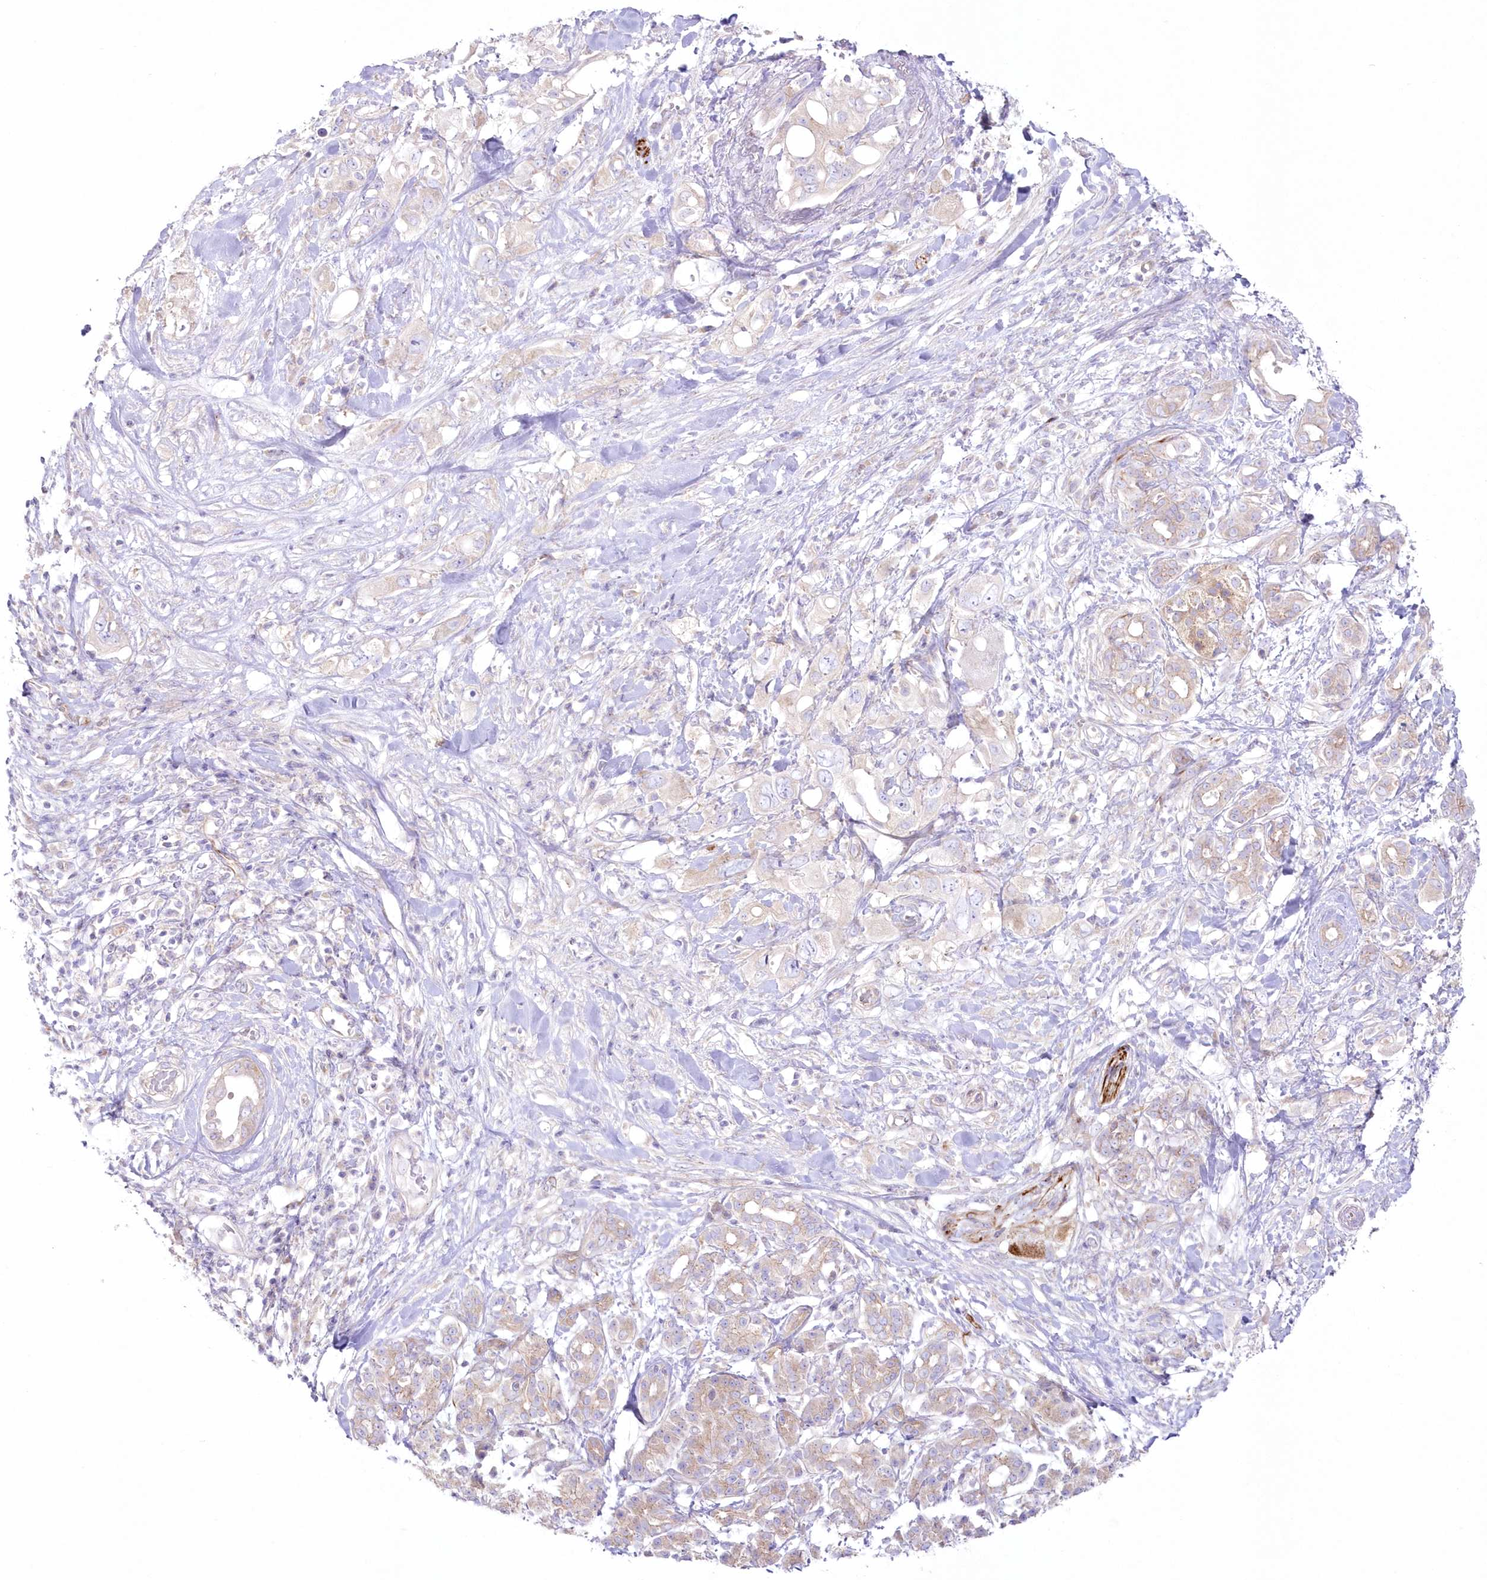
{"staining": {"intensity": "weak", "quantity": "<25%", "location": "cytoplasmic/membranous"}, "tissue": "pancreatic cancer", "cell_type": "Tumor cells", "image_type": "cancer", "snomed": [{"axis": "morphology", "description": "Adenocarcinoma, NOS"}, {"axis": "topography", "description": "Pancreas"}], "caption": "The image exhibits no significant positivity in tumor cells of pancreatic cancer (adenocarcinoma).", "gene": "ZNF843", "patient": {"sex": "female", "age": 56}}